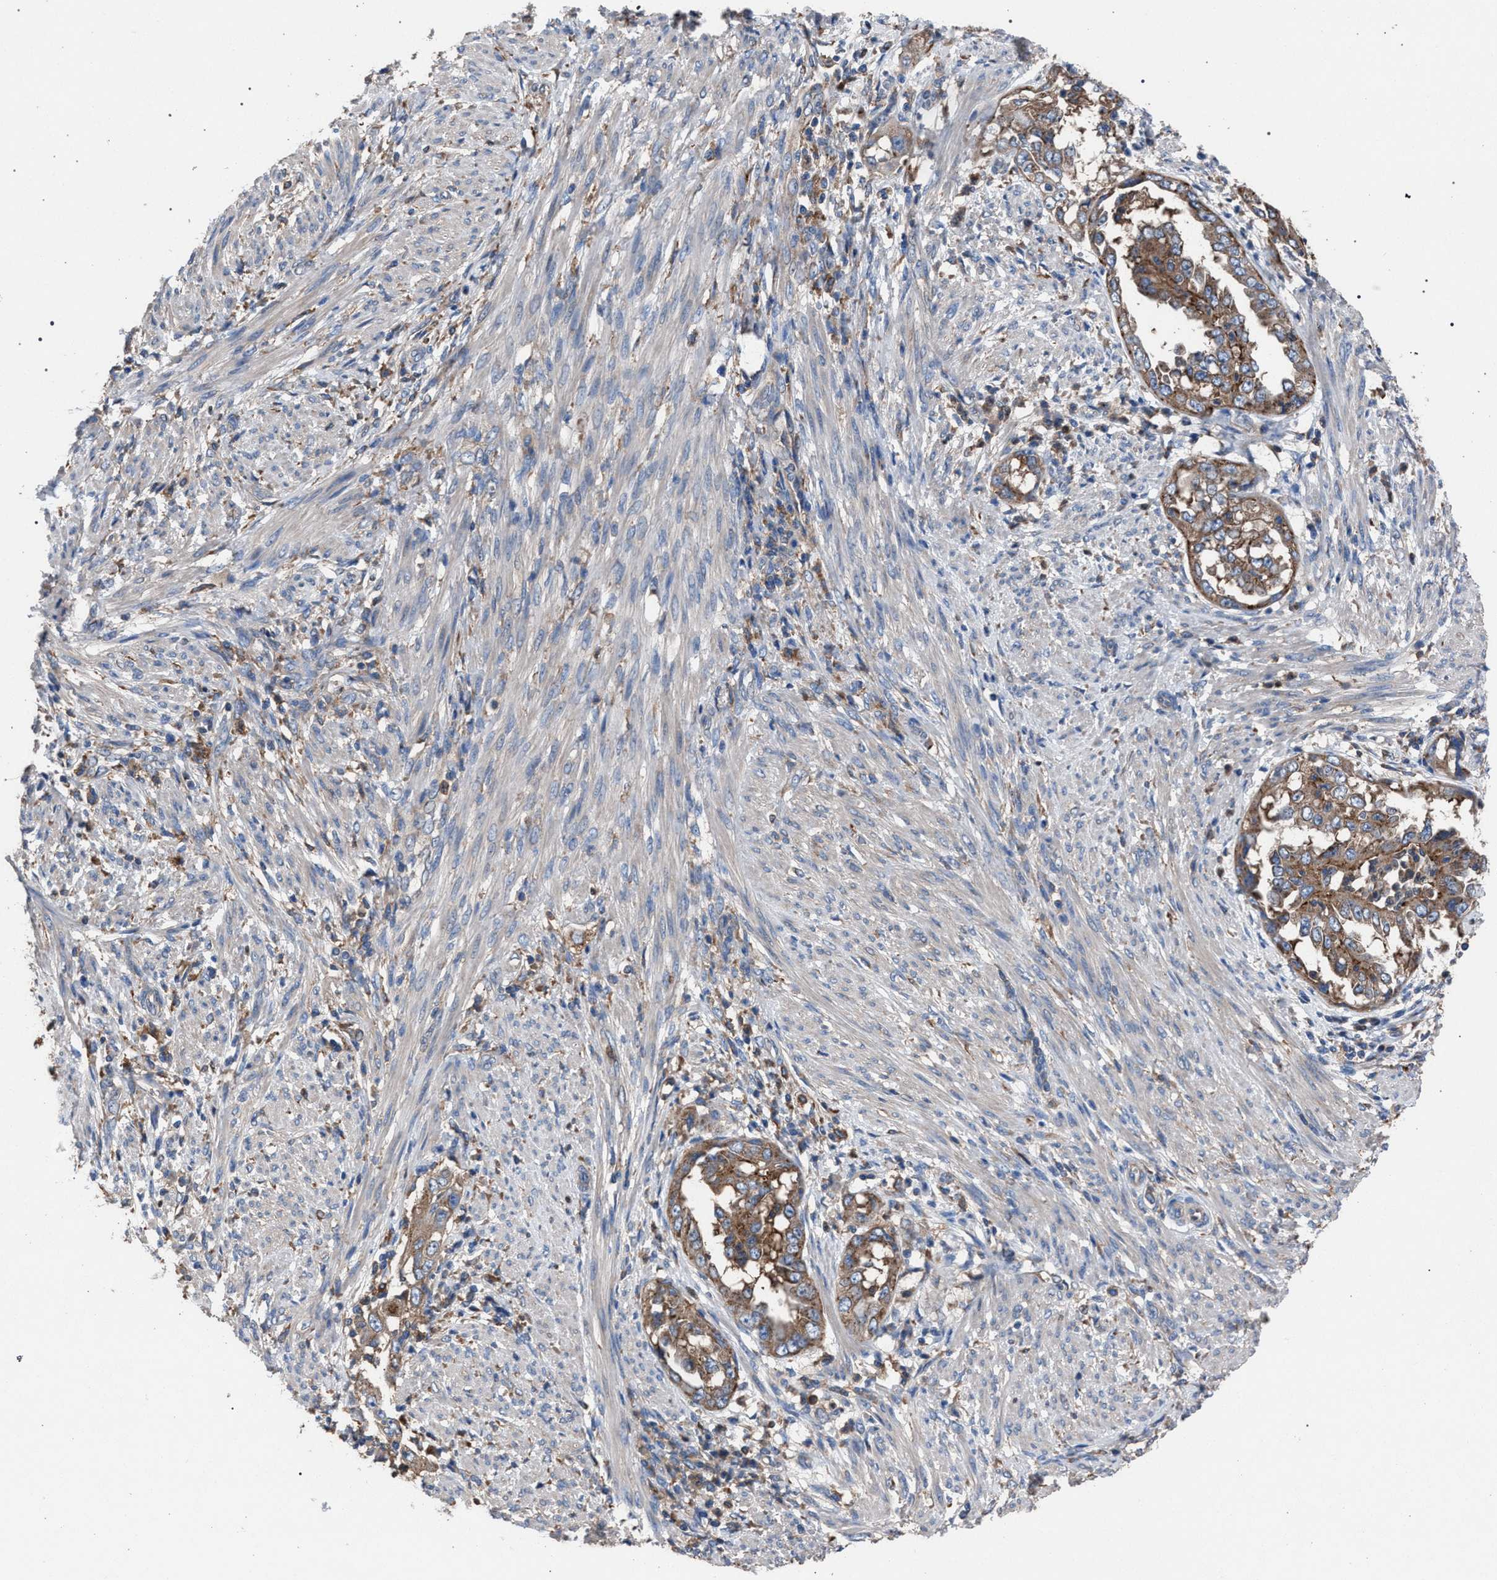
{"staining": {"intensity": "moderate", "quantity": ">75%", "location": "cytoplasmic/membranous"}, "tissue": "endometrial cancer", "cell_type": "Tumor cells", "image_type": "cancer", "snomed": [{"axis": "morphology", "description": "Adenocarcinoma, NOS"}, {"axis": "topography", "description": "Endometrium"}], "caption": "Moderate cytoplasmic/membranous staining is present in approximately >75% of tumor cells in adenocarcinoma (endometrial).", "gene": "ATP6V0A1", "patient": {"sex": "female", "age": 85}}